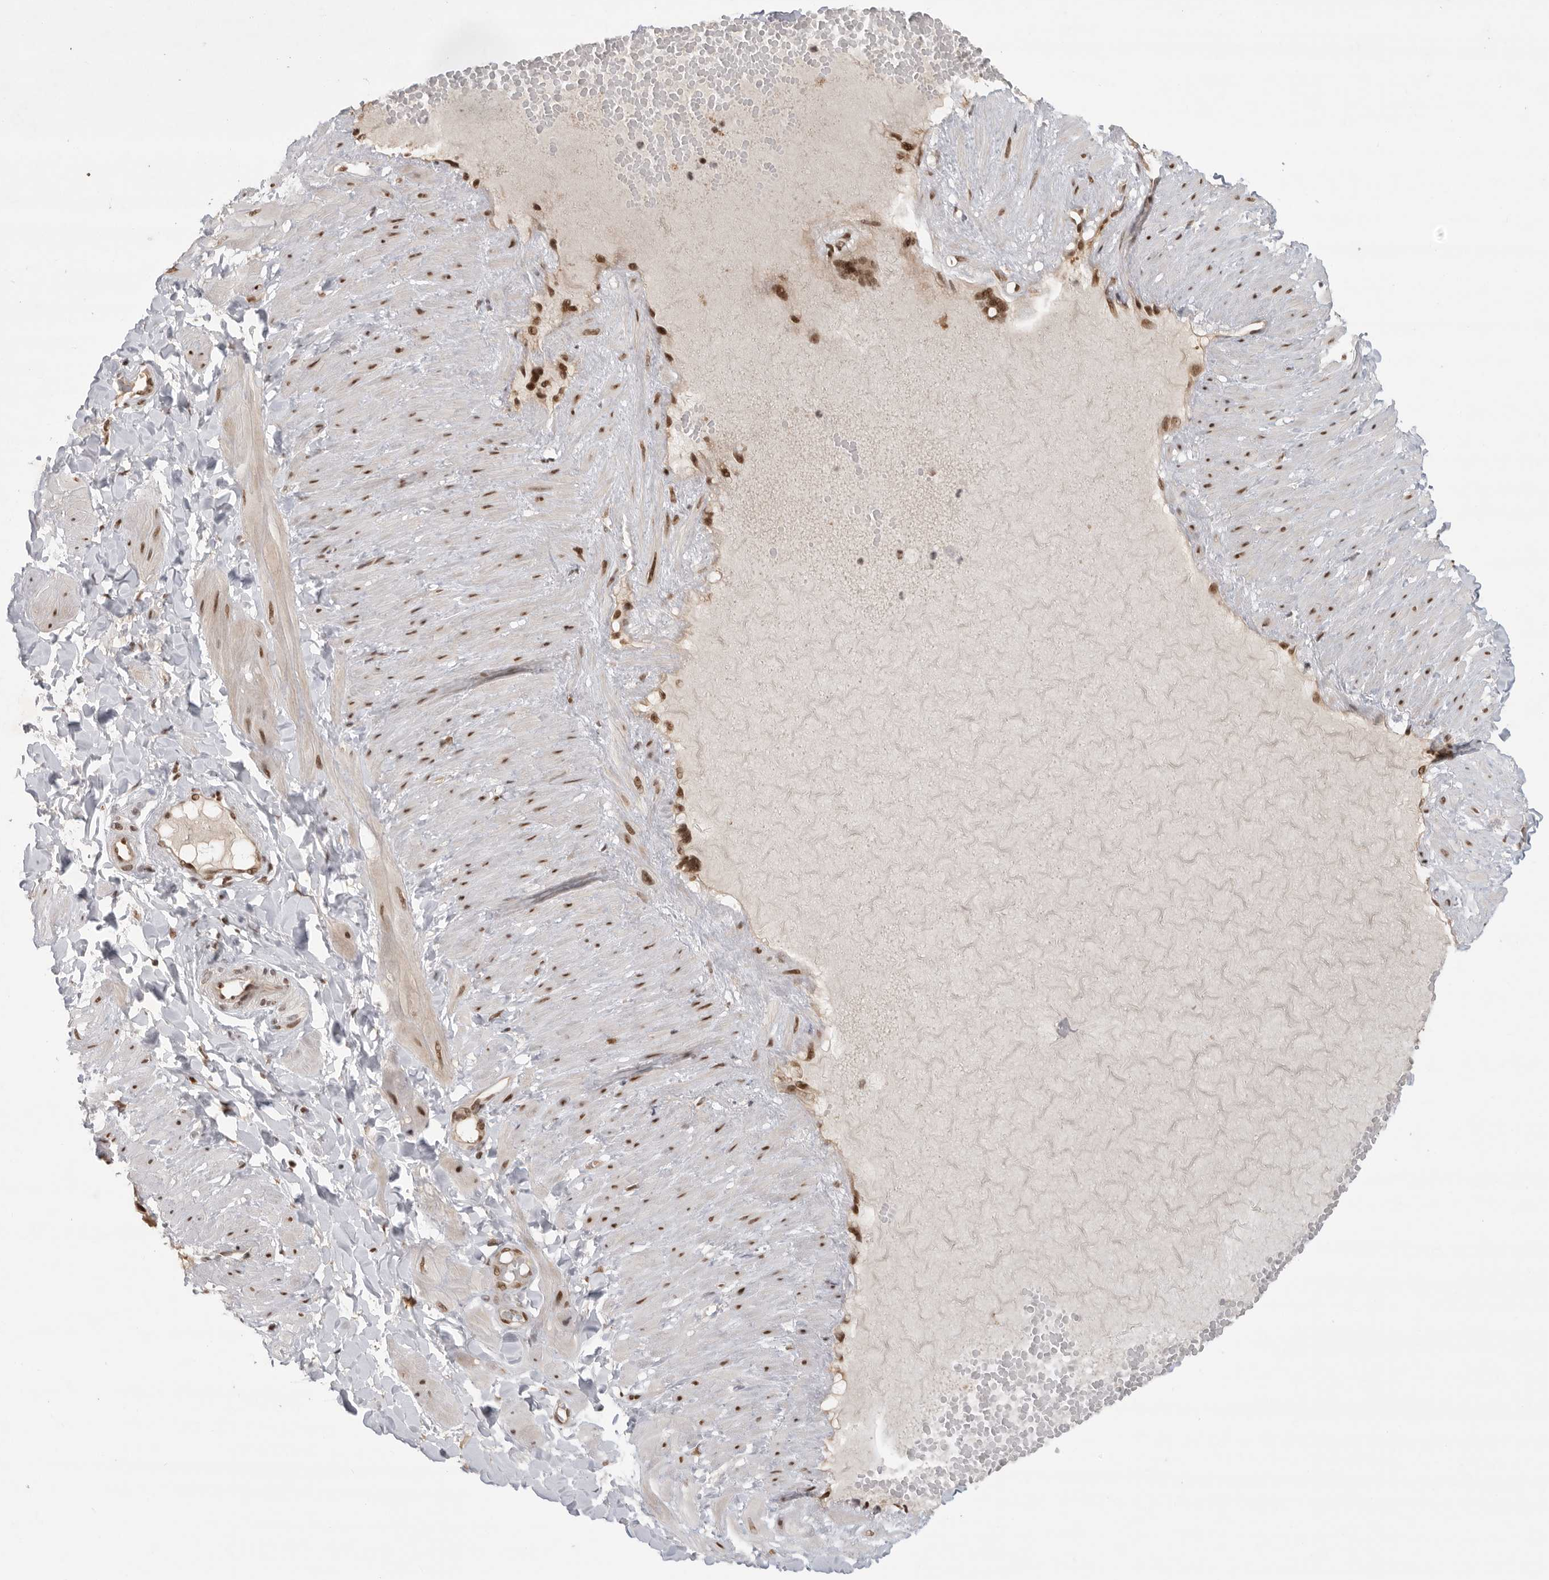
{"staining": {"intensity": "moderate", "quantity": "25%-75%", "location": "cytoplasmic/membranous,nuclear"}, "tissue": "adipose tissue", "cell_type": "Adipocytes", "image_type": "normal", "snomed": [{"axis": "morphology", "description": "Normal tissue, NOS"}, {"axis": "topography", "description": "Adipose tissue"}, {"axis": "topography", "description": "Vascular tissue"}, {"axis": "topography", "description": "Peripheral nerve tissue"}], "caption": "An IHC photomicrograph of unremarkable tissue is shown. Protein staining in brown highlights moderate cytoplasmic/membranous,nuclear positivity in adipose tissue within adipocytes. The staining is performed using DAB brown chromogen to label protein expression. The nuclei are counter-stained blue using hematoxylin.", "gene": "ZNF830", "patient": {"sex": "male", "age": 25}}